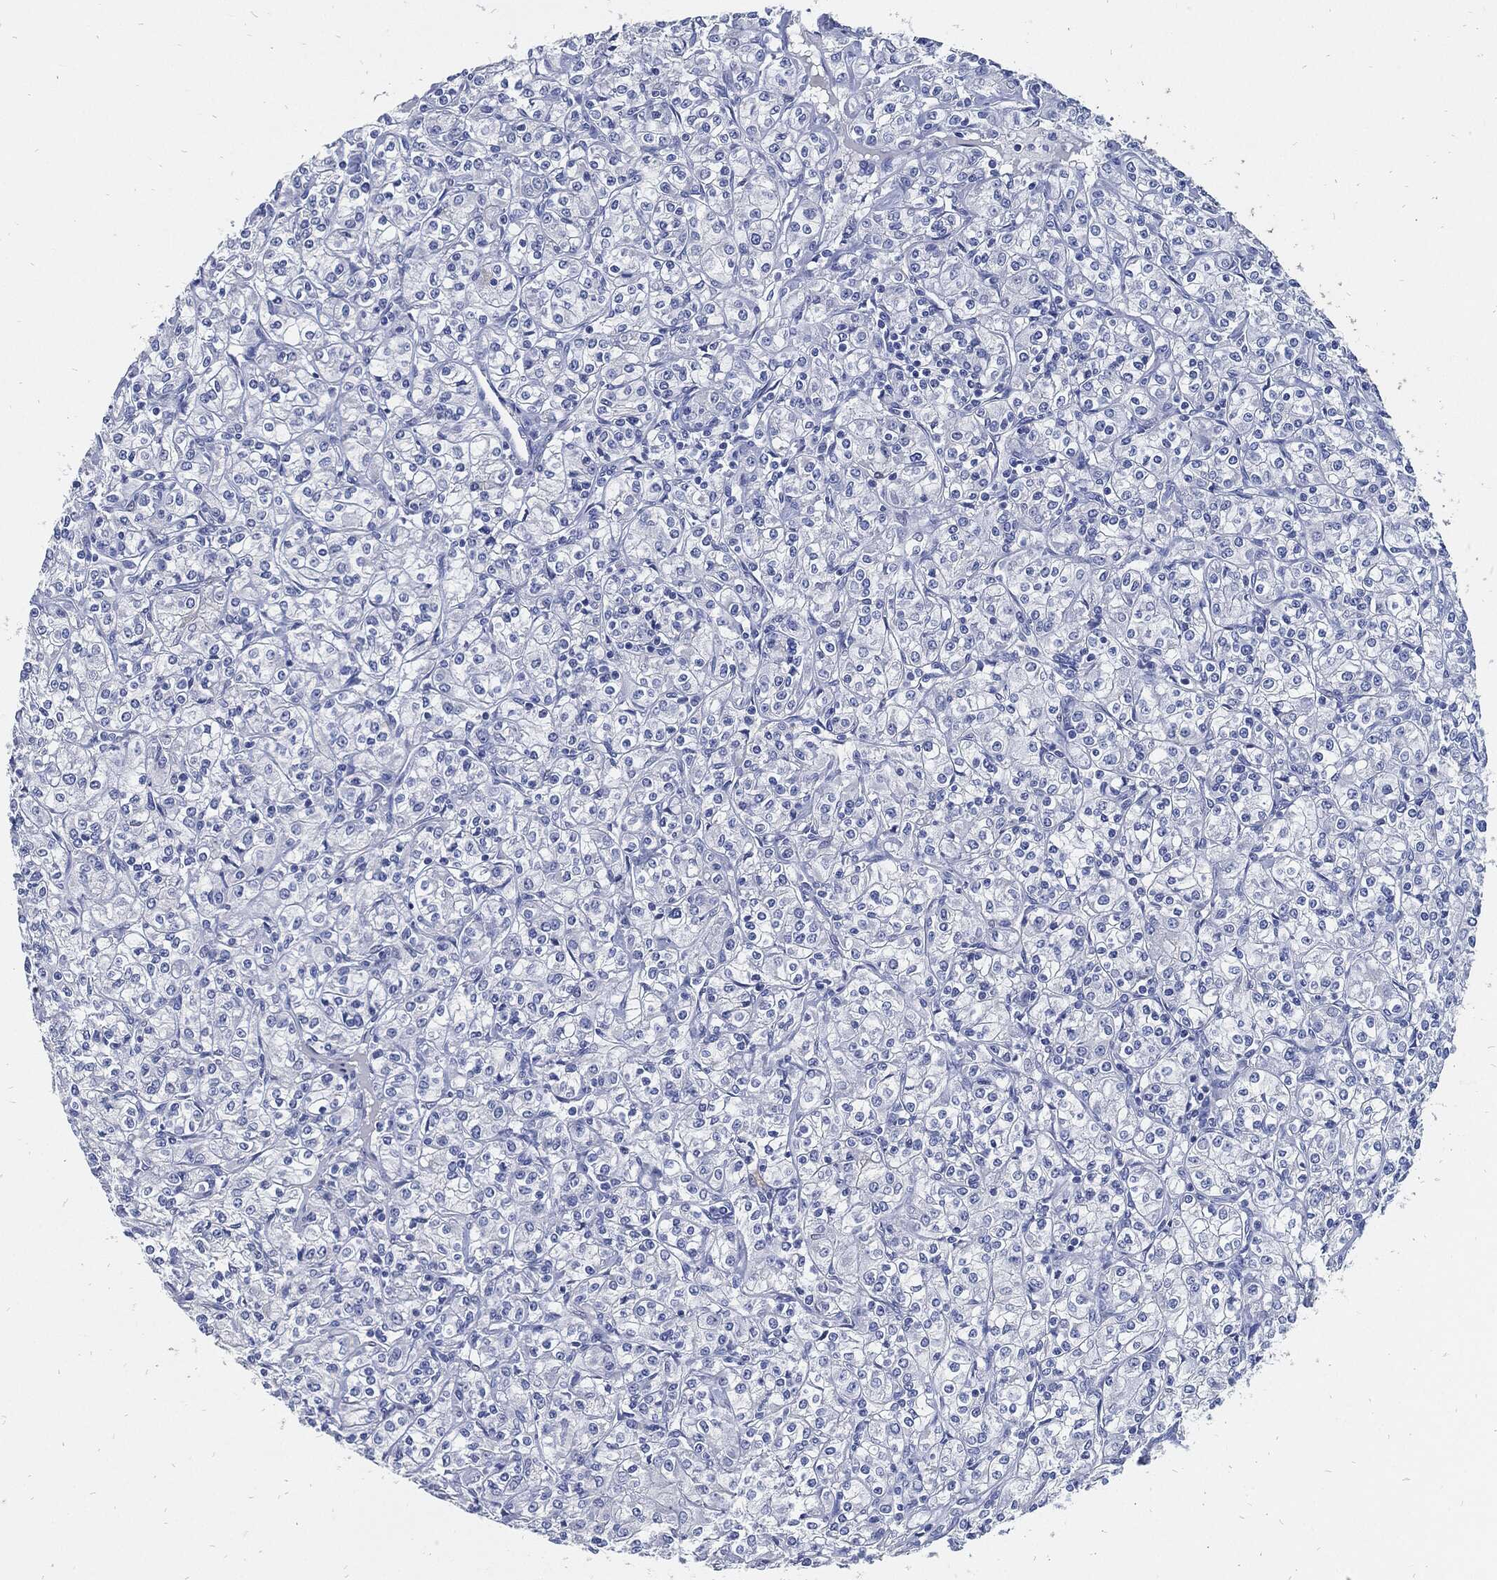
{"staining": {"intensity": "negative", "quantity": "none", "location": "none"}, "tissue": "renal cancer", "cell_type": "Tumor cells", "image_type": "cancer", "snomed": [{"axis": "morphology", "description": "Adenocarcinoma, NOS"}, {"axis": "topography", "description": "Kidney"}], "caption": "Renal adenocarcinoma was stained to show a protein in brown. There is no significant expression in tumor cells.", "gene": "FABP4", "patient": {"sex": "male", "age": 77}}